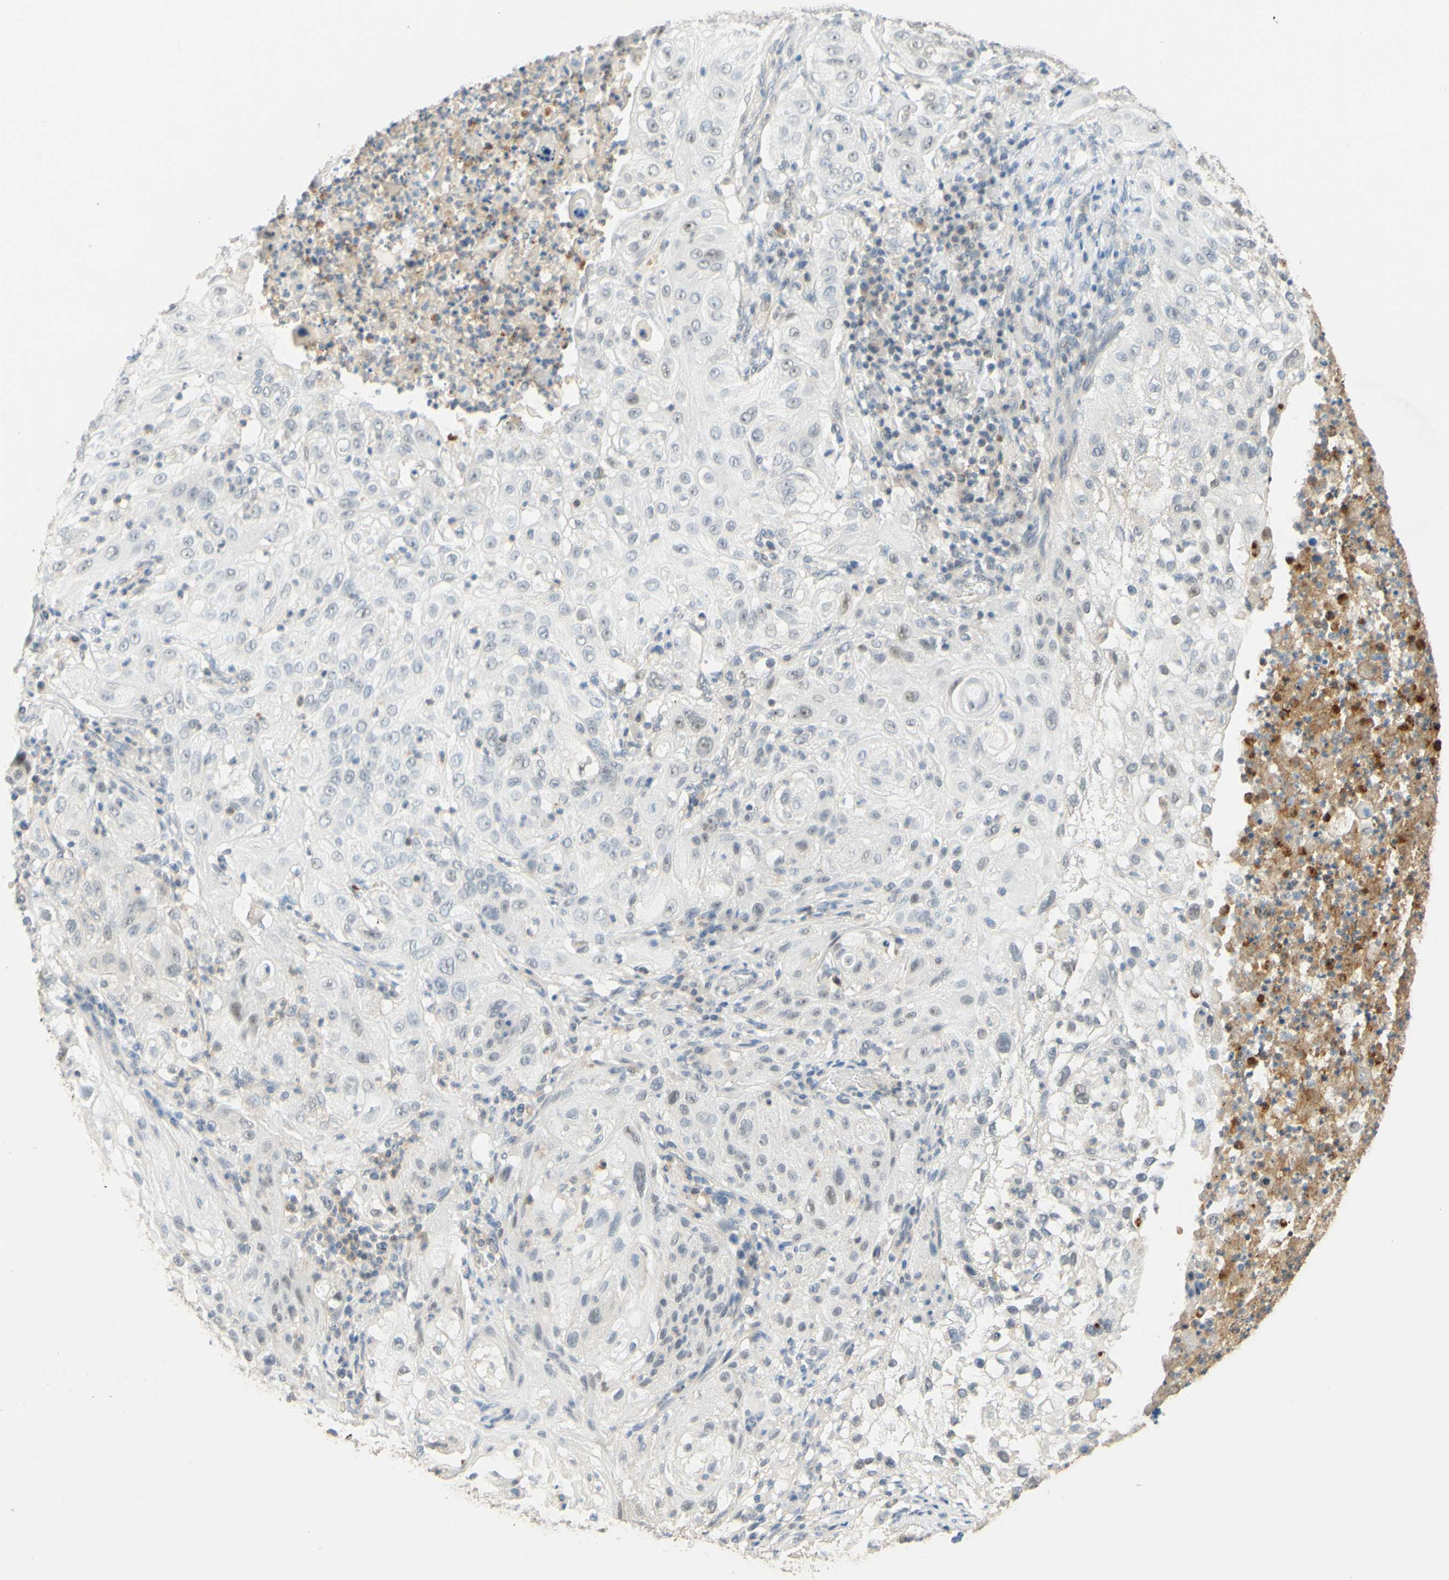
{"staining": {"intensity": "weak", "quantity": ">75%", "location": "nuclear"}, "tissue": "lung cancer", "cell_type": "Tumor cells", "image_type": "cancer", "snomed": [{"axis": "morphology", "description": "Inflammation, NOS"}, {"axis": "morphology", "description": "Squamous cell carcinoma, NOS"}, {"axis": "topography", "description": "Lymph node"}, {"axis": "topography", "description": "Soft tissue"}, {"axis": "topography", "description": "Lung"}], "caption": "IHC staining of lung squamous cell carcinoma, which demonstrates low levels of weak nuclear positivity in about >75% of tumor cells indicating weak nuclear protein expression. The staining was performed using DAB (3,3'-diaminobenzidine) (brown) for protein detection and nuclei were counterstained in hematoxylin (blue).", "gene": "POLB", "patient": {"sex": "male", "age": 66}}